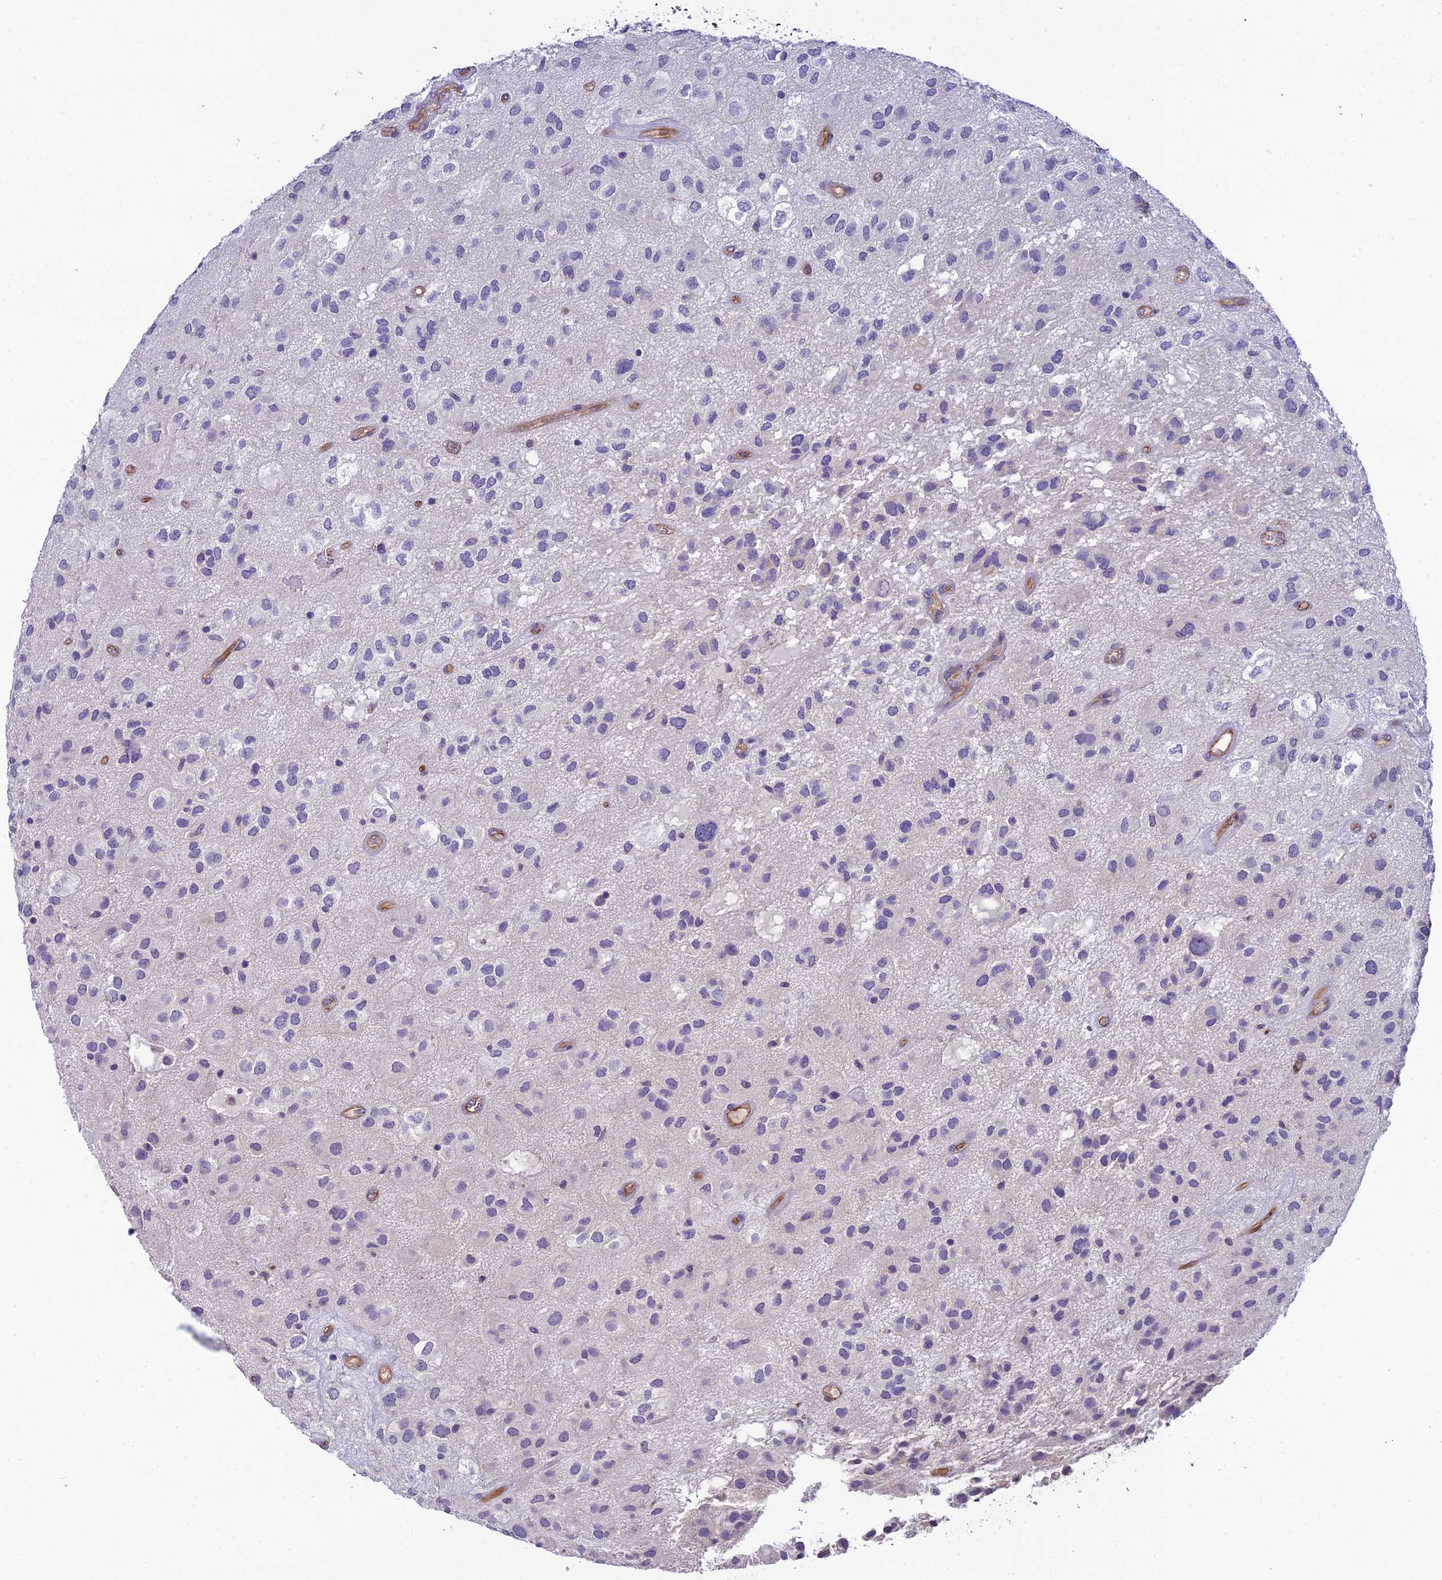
{"staining": {"intensity": "negative", "quantity": "none", "location": "none"}, "tissue": "glioma", "cell_type": "Tumor cells", "image_type": "cancer", "snomed": [{"axis": "morphology", "description": "Glioma, malignant, Low grade"}, {"axis": "topography", "description": "Brain"}], "caption": "IHC histopathology image of neoplastic tissue: glioma stained with DAB displays no significant protein positivity in tumor cells.", "gene": "CFAP47", "patient": {"sex": "male", "age": 66}}